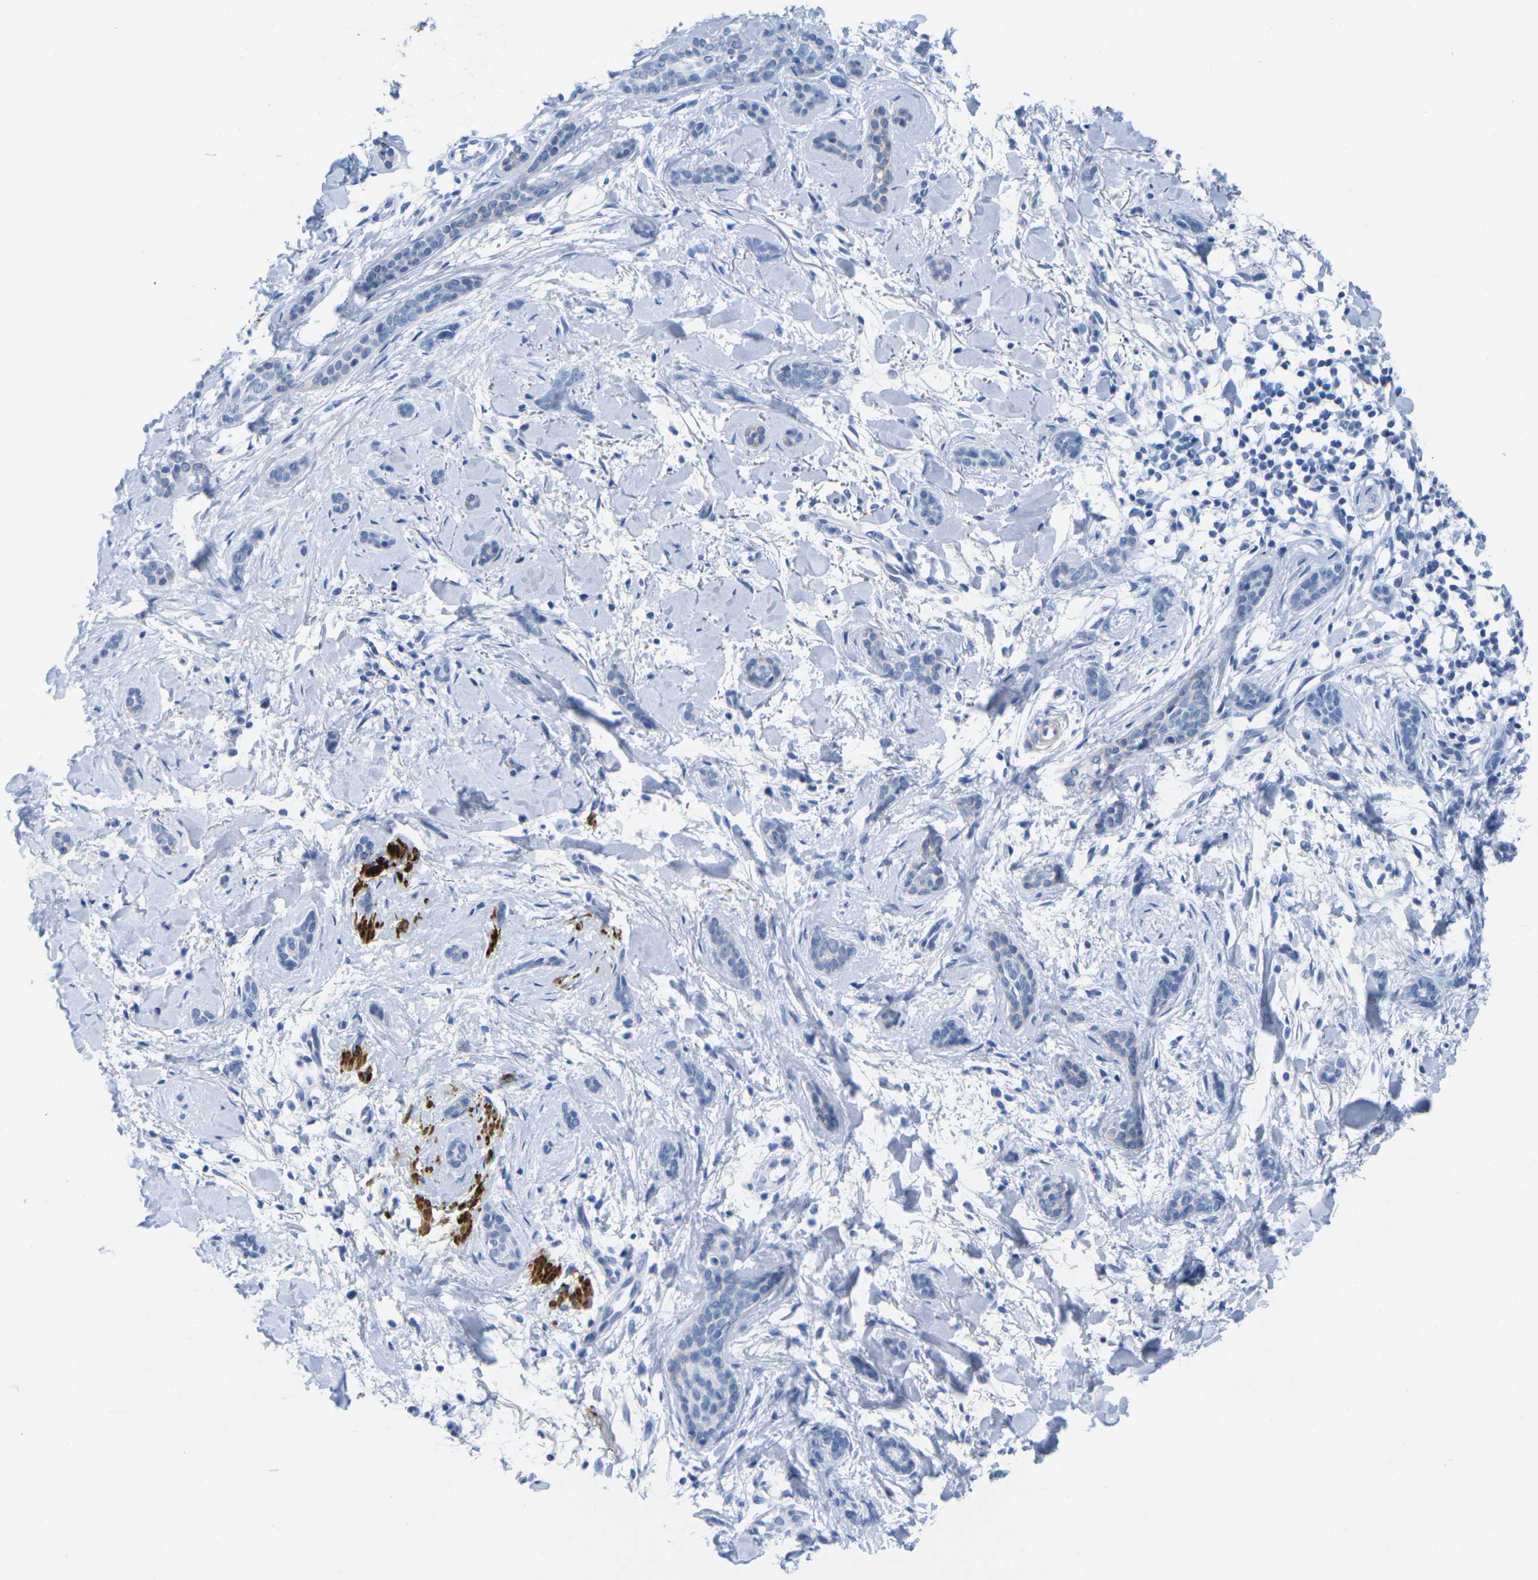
{"staining": {"intensity": "negative", "quantity": "none", "location": "none"}, "tissue": "skin cancer", "cell_type": "Tumor cells", "image_type": "cancer", "snomed": [{"axis": "morphology", "description": "Basal cell carcinoma"}, {"axis": "topography", "description": "Skin"}], "caption": "The photomicrograph reveals no significant positivity in tumor cells of skin cancer.", "gene": "CNN1", "patient": {"sex": "female", "age": 58}}